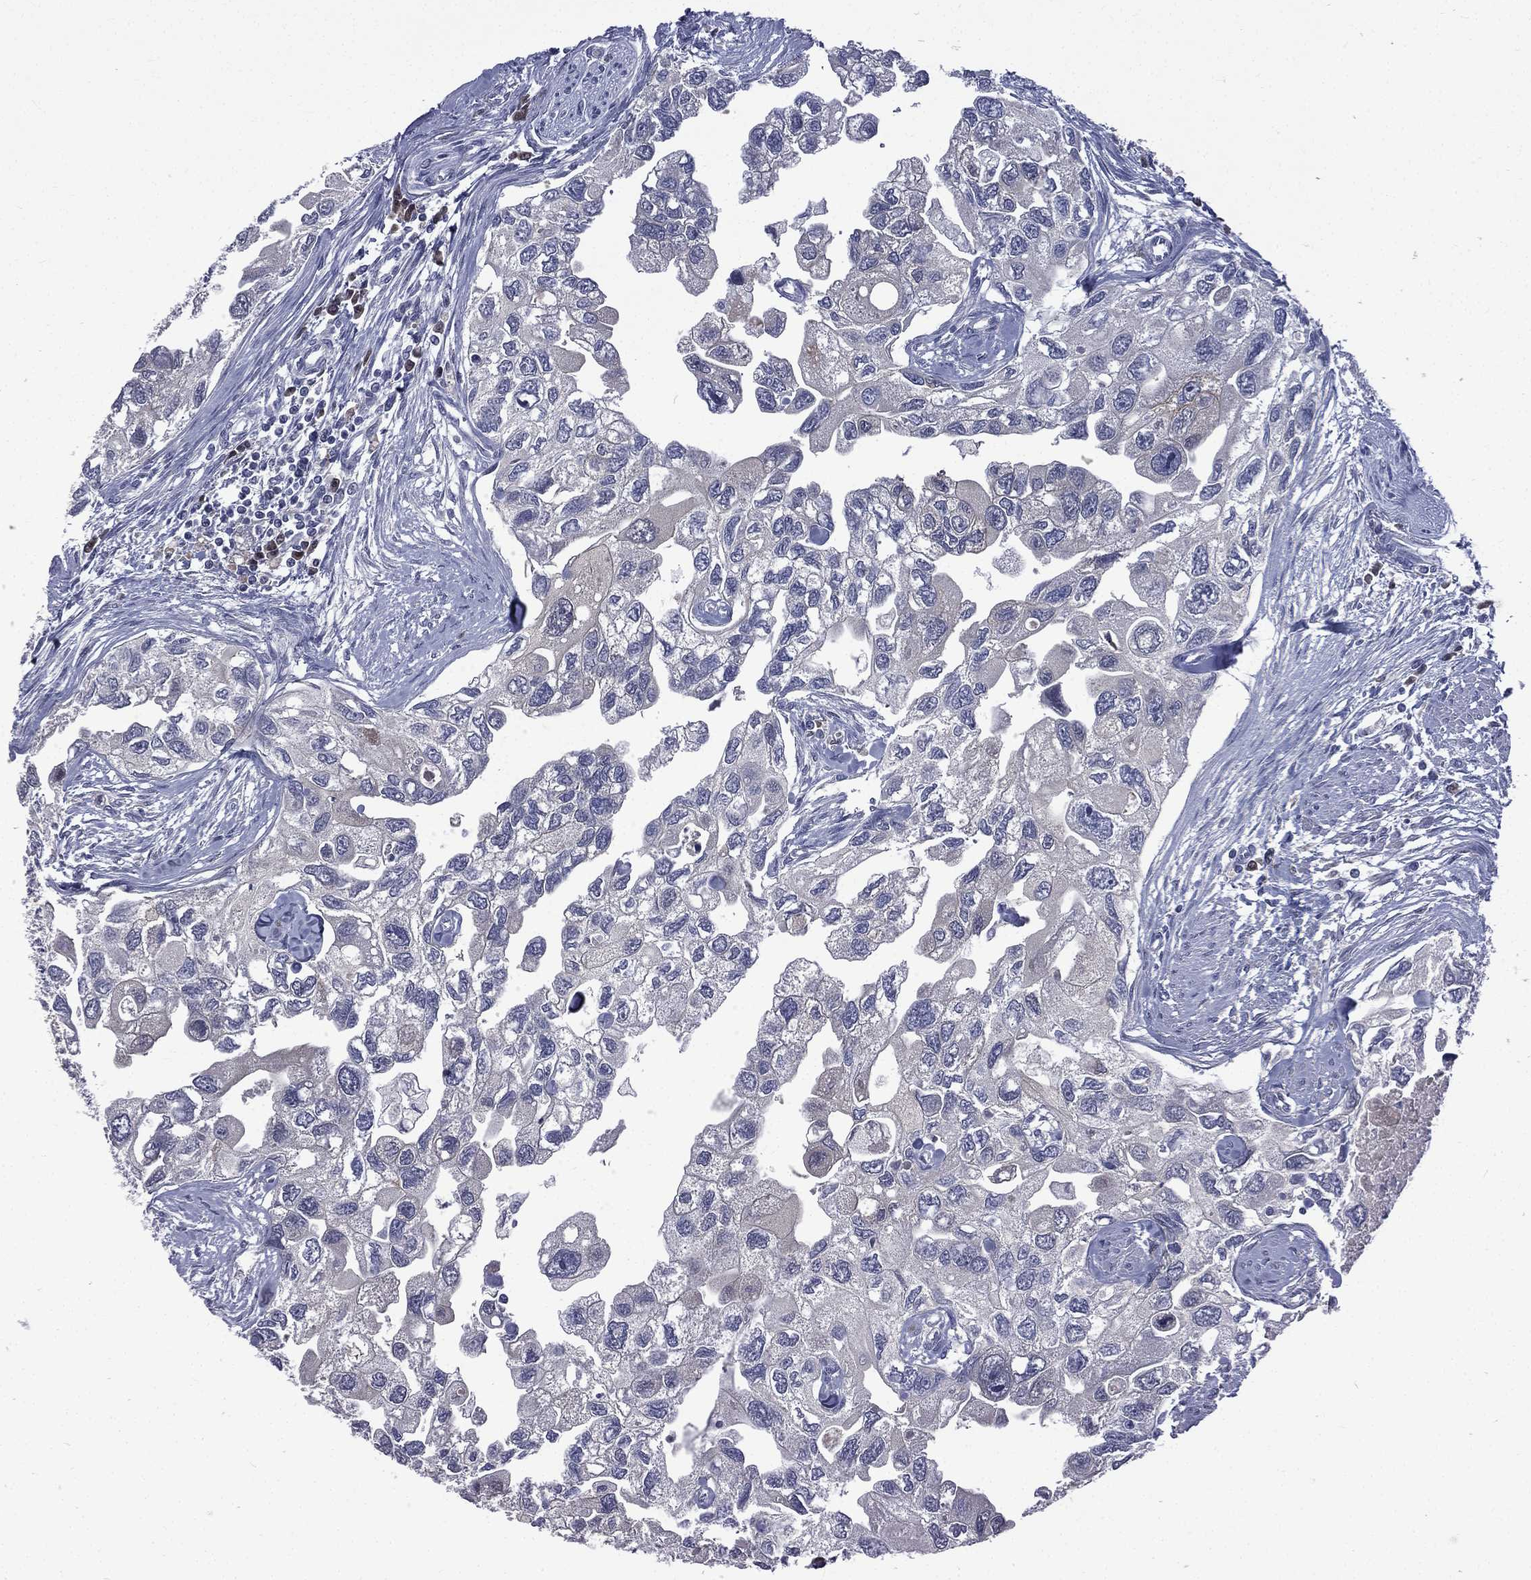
{"staining": {"intensity": "negative", "quantity": "none", "location": "none"}, "tissue": "urothelial cancer", "cell_type": "Tumor cells", "image_type": "cancer", "snomed": [{"axis": "morphology", "description": "Urothelial carcinoma, High grade"}, {"axis": "topography", "description": "Urinary bladder"}], "caption": "Immunohistochemistry of human urothelial cancer reveals no staining in tumor cells.", "gene": "CA12", "patient": {"sex": "male", "age": 59}}